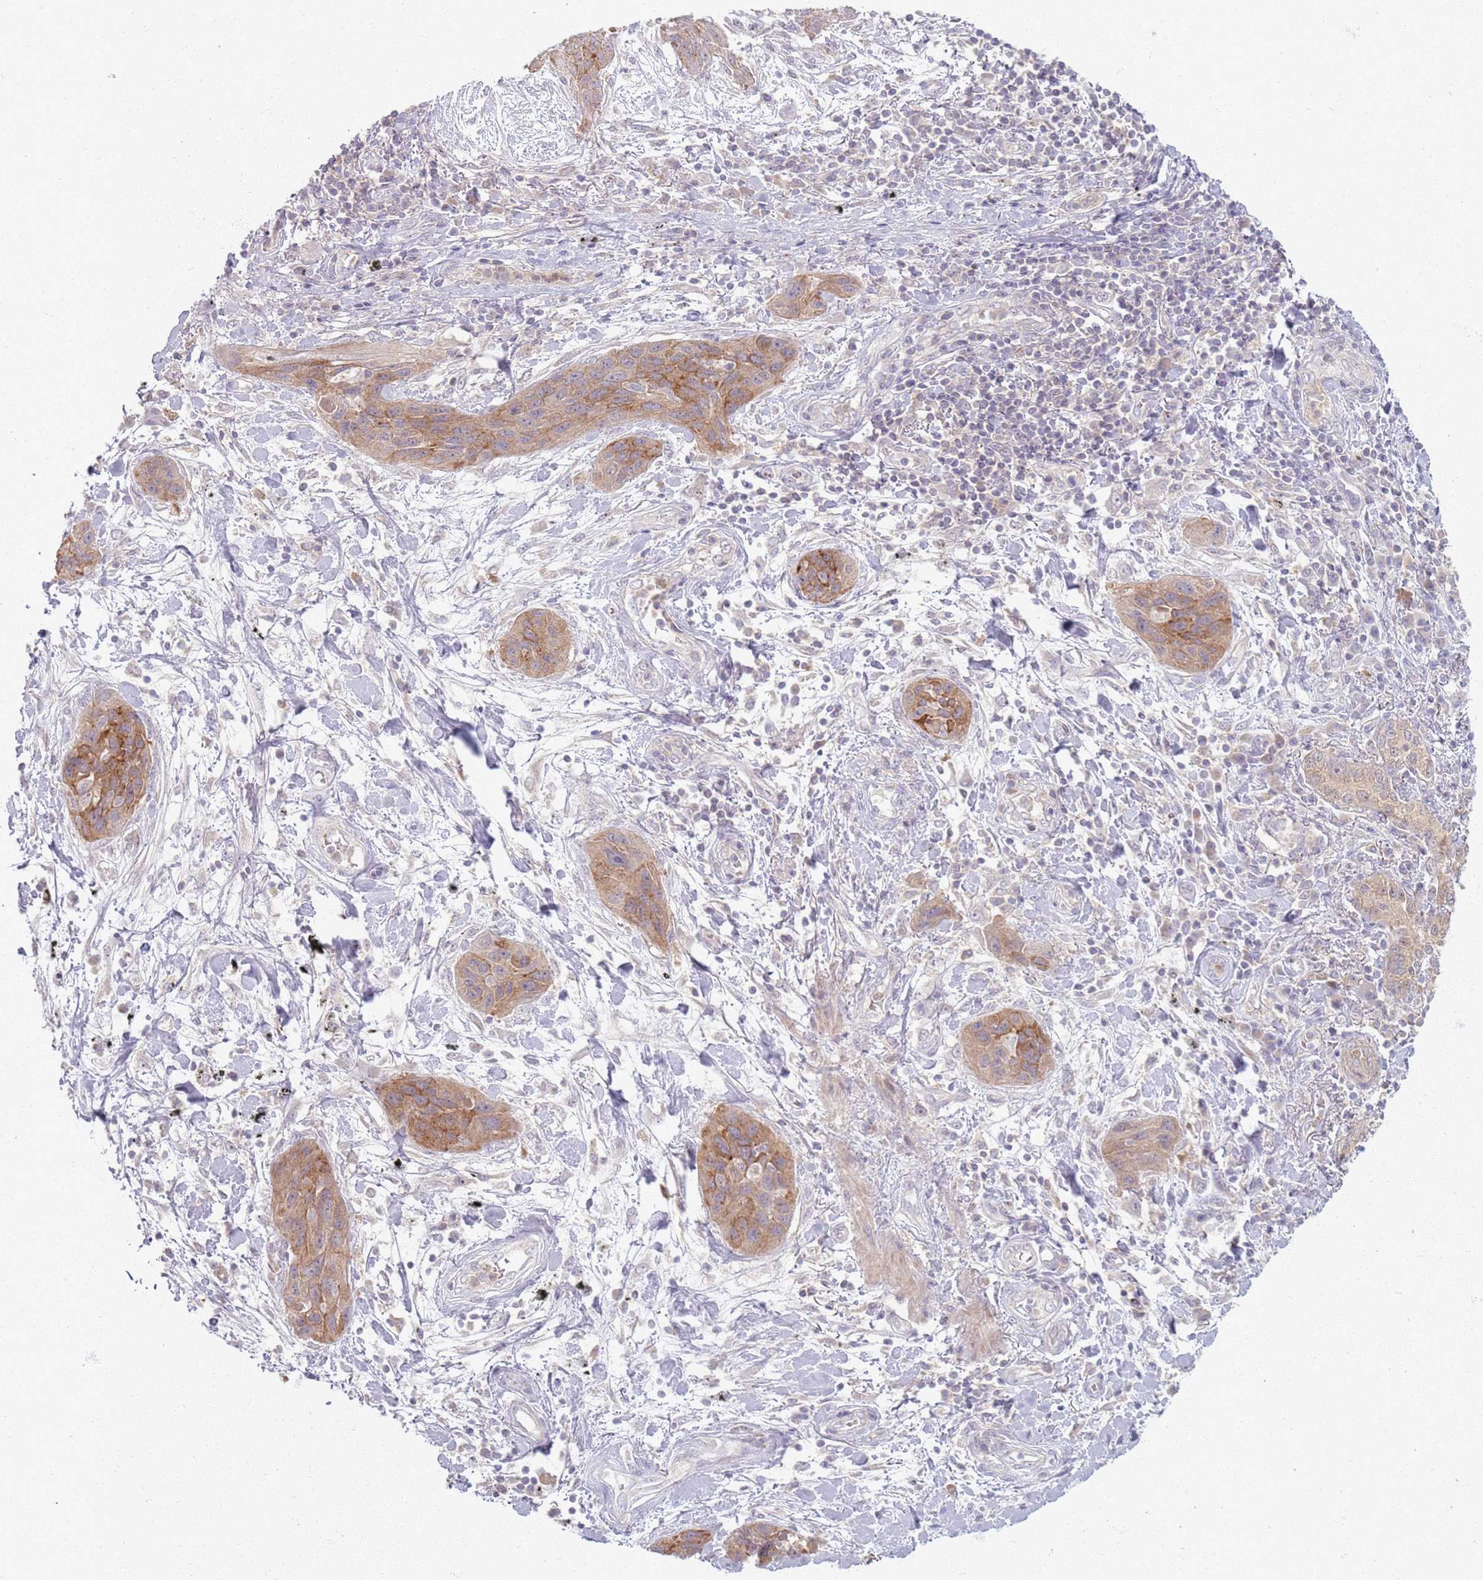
{"staining": {"intensity": "moderate", "quantity": ">75%", "location": "cytoplasmic/membranous"}, "tissue": "lung cancer", "cell_type": "Tumor cells", "image_type": "cancer", "snomed": [{"axis": "morphology", "description": "Squamous cell carcinoma, NOS"}, {"axis": "topography", "description": "Lung"}], "caption": "Lung squamous cell carcinoma tissue exhibits moderate cytoplasmic/membranous positivity in about >75% of tumor cells", "gene": "ZDHHC2", "patient": {"sex": "female", "age": 70}}